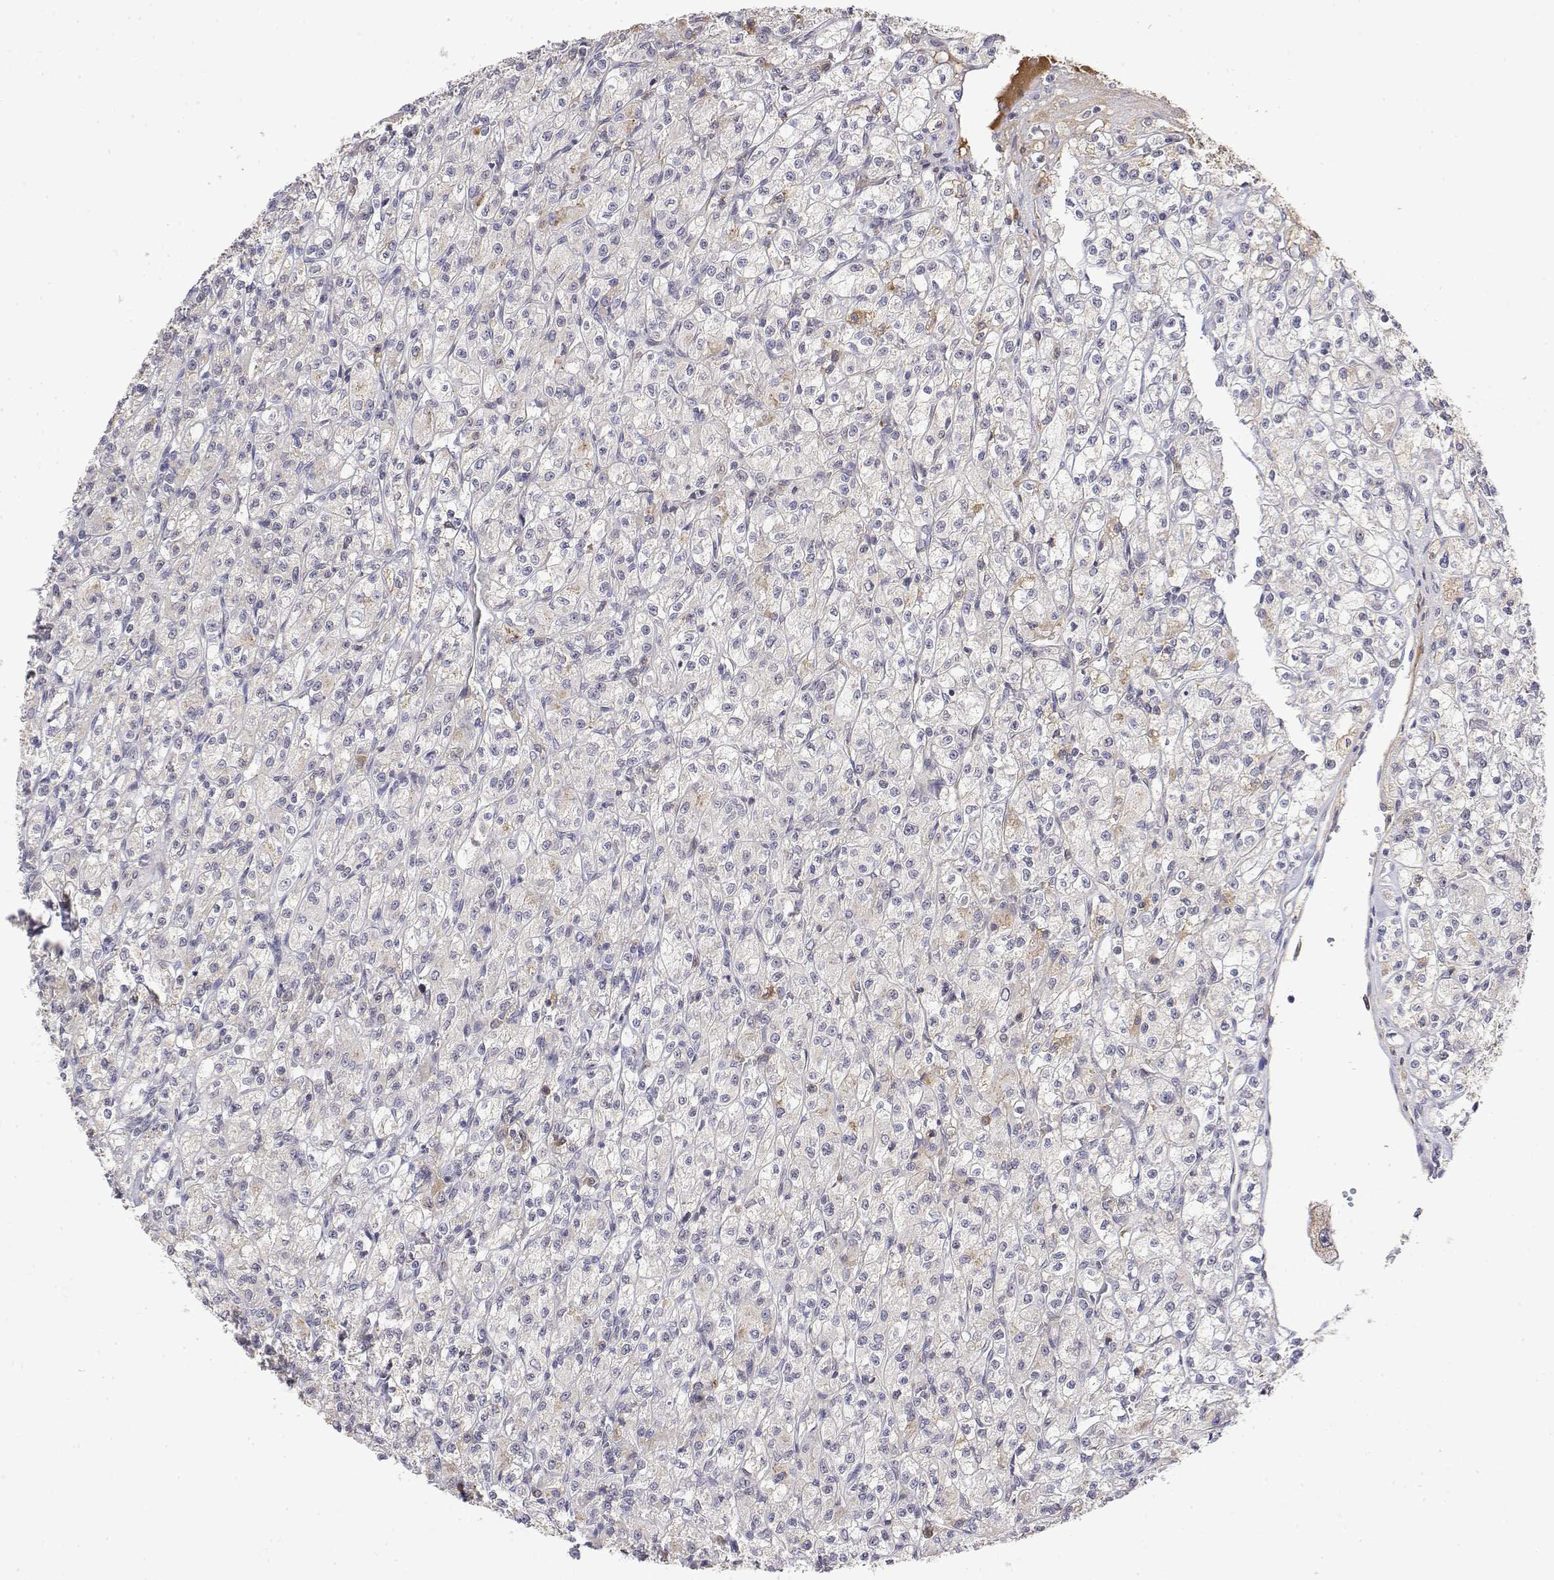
{"staining": {"intensity": "weak", "quantity": "<25%", "location": "cytoplasmic/membranous"}, "tissue": "renal cancer", "cell_type": "Tumor cells", "image_type": "cancer", "snomed": [{"axis": "morphology", "description": "Adenocarcinoma, NOS"}, {"axis": "topography", "description": "Kidney"}], "caption": "Immunohistochemistry (IHC) histopathology image of neoplastic tissue: human renal cancer (adenocarcinoma) stained with DAB (3,3'-diaminobenzidine) reveals no significant protein expression in tumor cells.", "gene": "IGFBP4", "patient": {"sex": "female", "age": 70}}